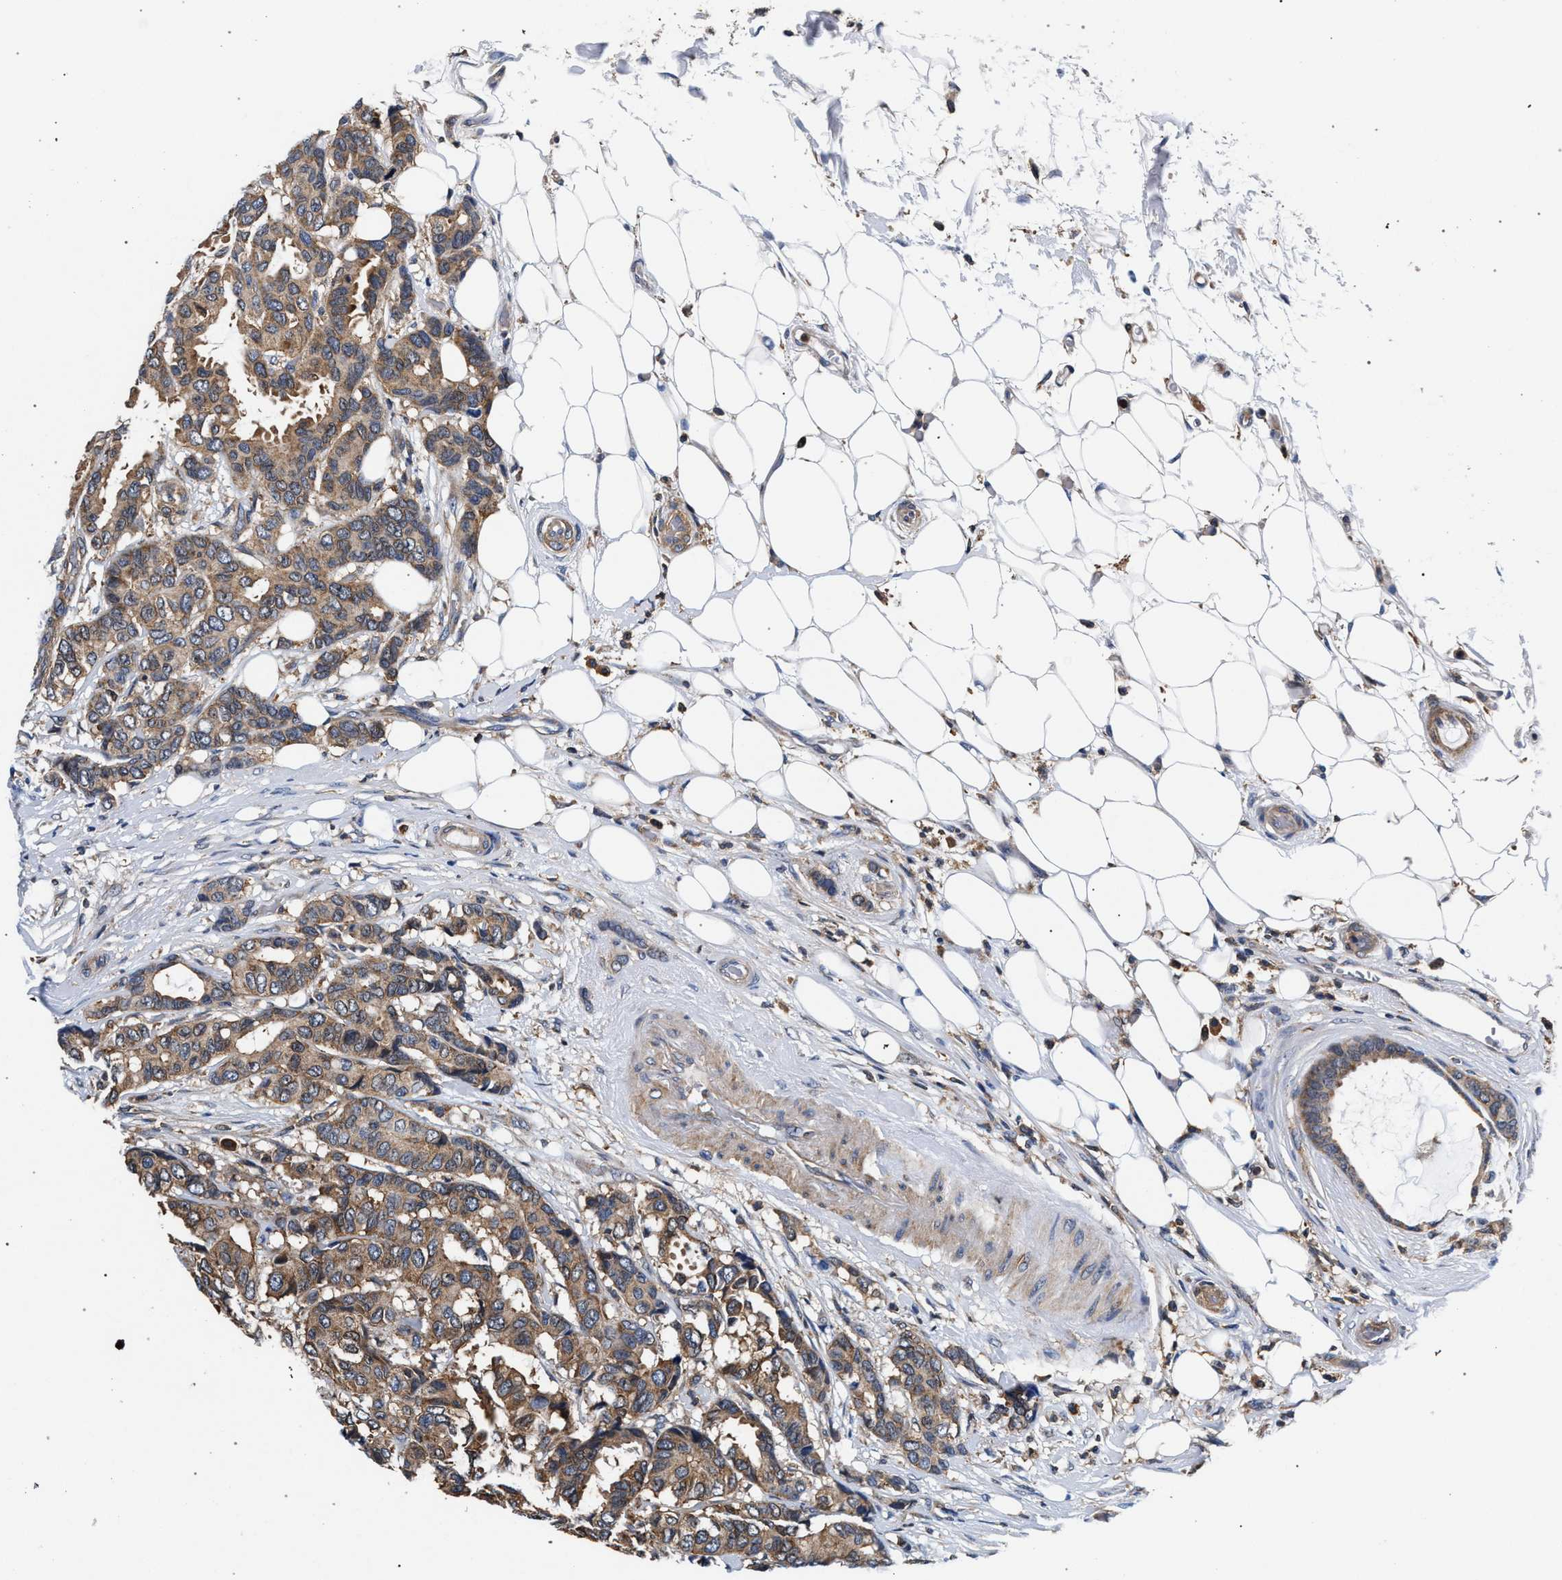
{"staining": {"intensity": "moderate", "quantity": ">75%", "location": "cytoplasmic/membranous"}, "tissue": "breast cancer", "cell_type": "Tumor cells", "image_type": "cancer", "snomed": [{"axis": "morphology", "description": "Duct carcinoma"}, {"axis": "topography", "description": "Breast"}], "caption": "Intraductal carcinoma (breast) stained for a protein (brown) shows moderate cytoplasmic/membranous positive positivity in approximately >75% of tumor cells.", "gene": "LASP1", "patient": {"sex": "female", "age": 87}}